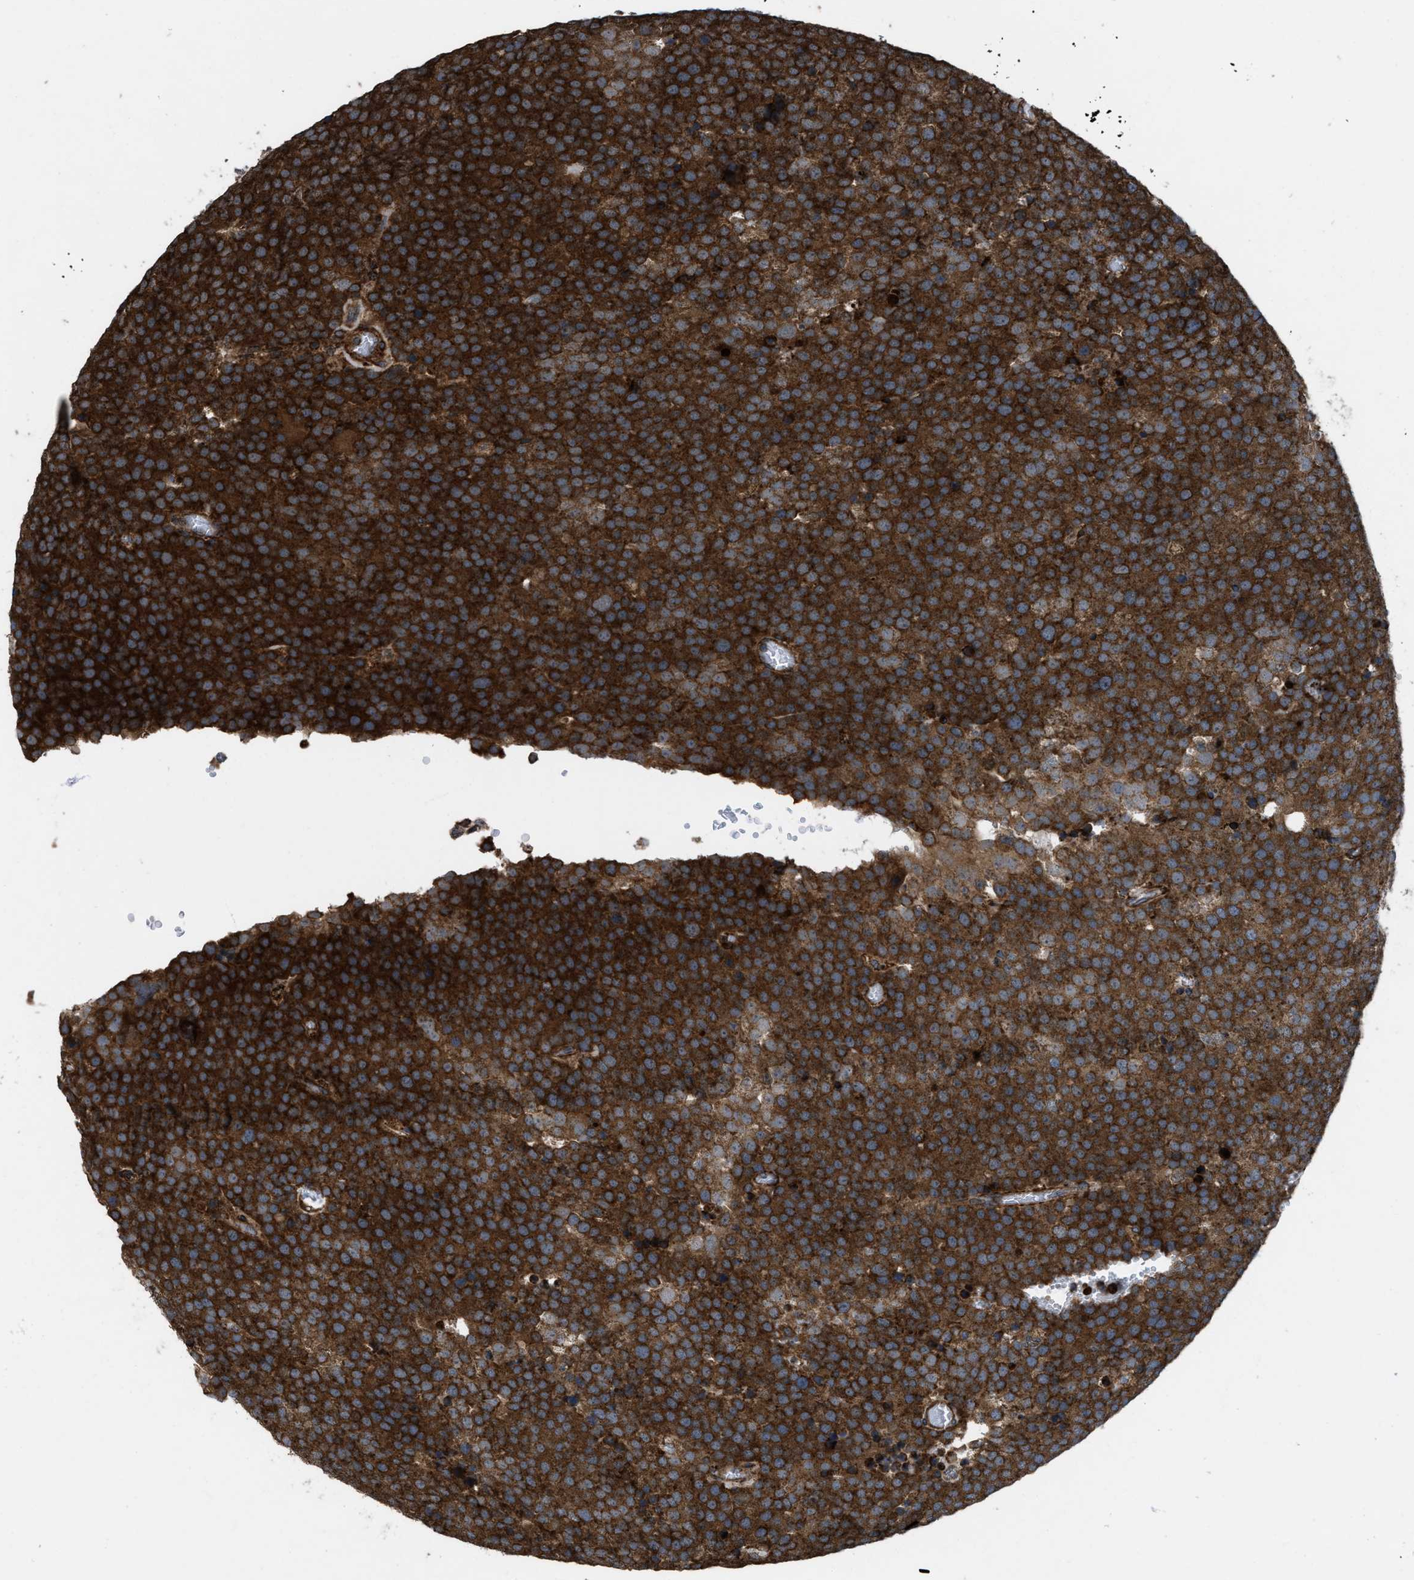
{"staining": {"intensity": "strong", "quantity": ">75%", "location": "cytoplasmic/membranous"}, "tissue": "testis cancer", "cell_type": "Tumor cells", "image_type": "cancer", "snomed": [{"axis": "morphology", "description": "Normal tissue, NOS"}, {"axis": "morphology", "description": "Seminoma, NOS"}, {"axis": "topography", "description": "Testis"}], "caption": "About >75% of tumor cells in human testis seminoma demonstrate strong cytoplasmic/membranous protein positivity as visualized by brown immunohistochemical staining.", "gene": "PER3", "patient": {"sex": "male", "age": 71}}